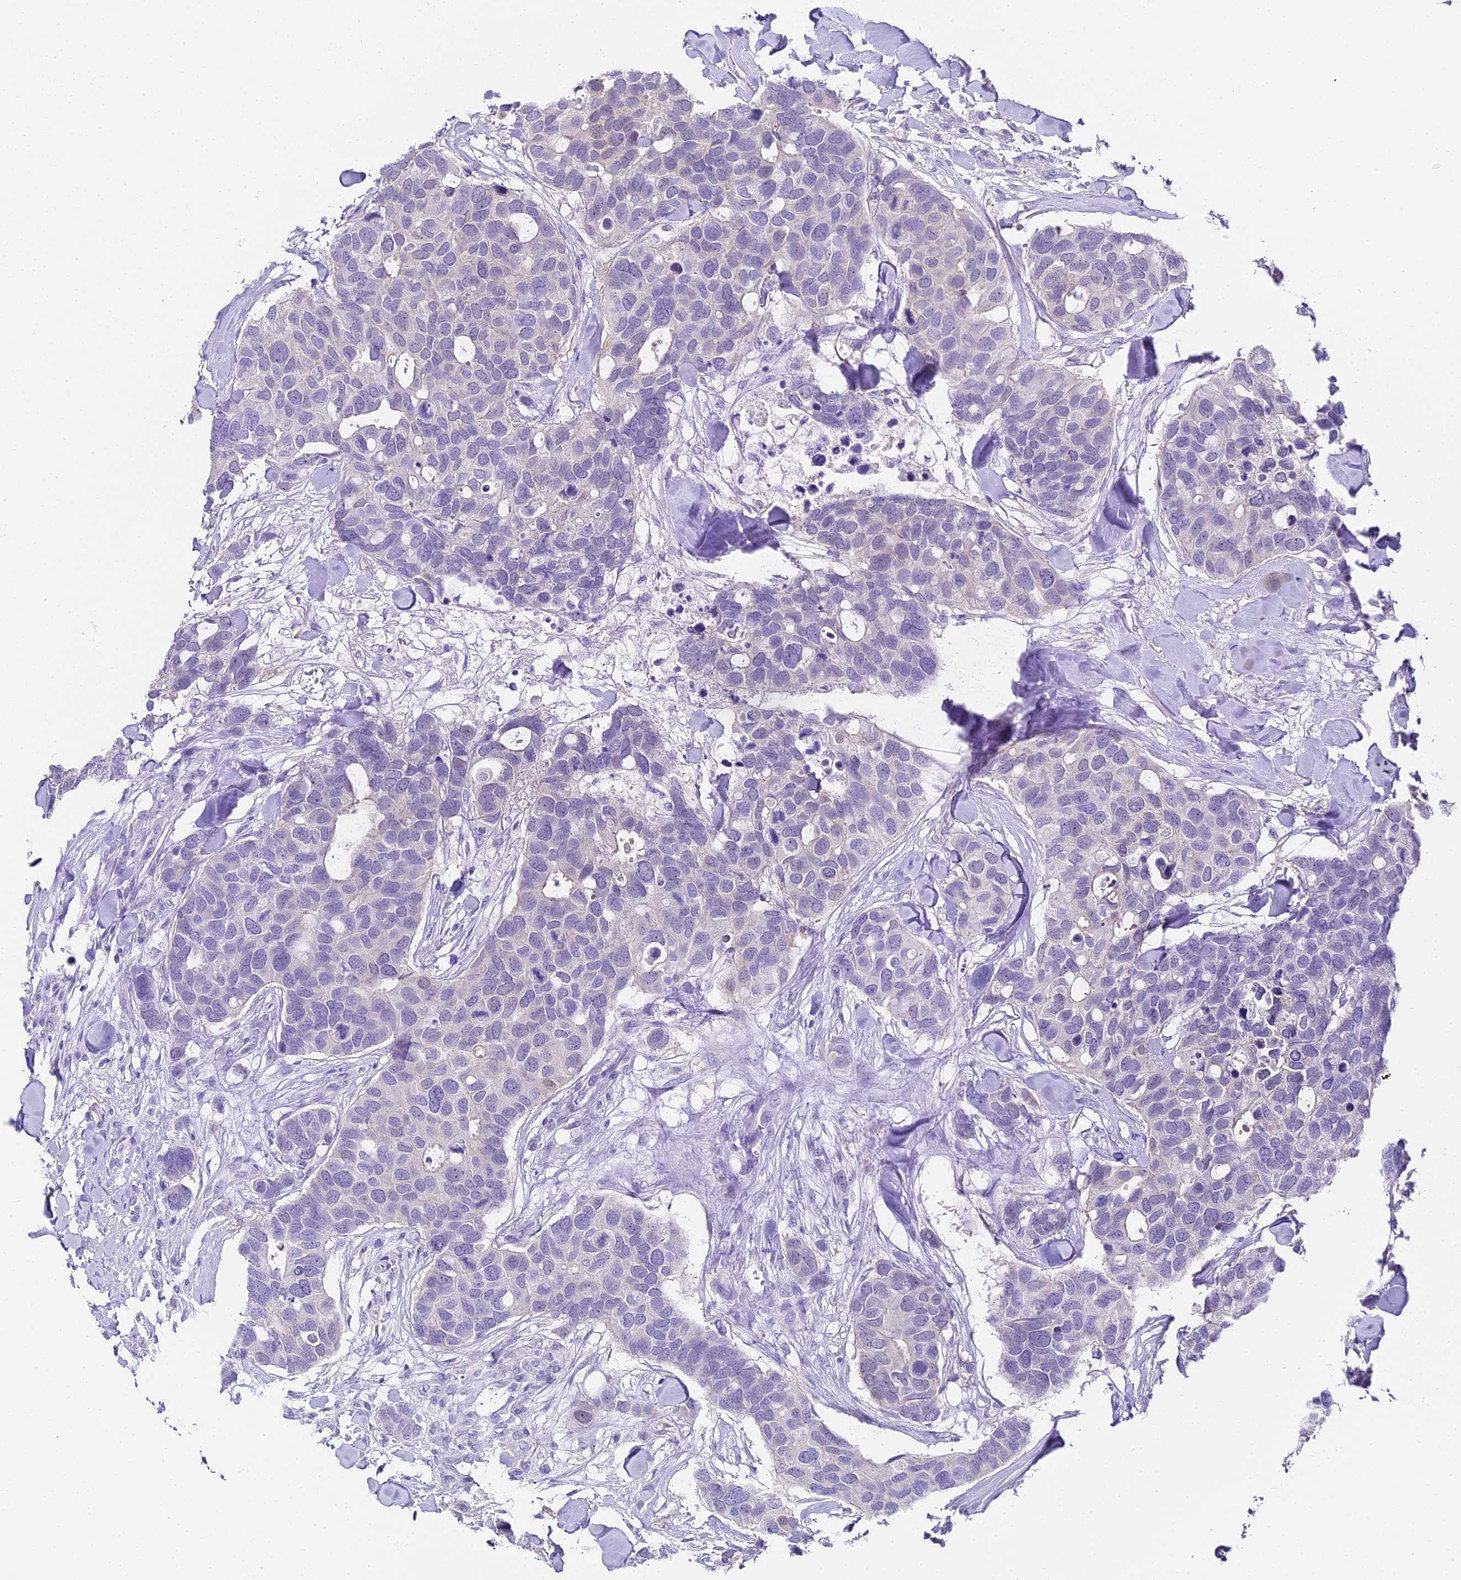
{"staining": {"intensity": "negative", "quantity": "none", "location": "none"}, "tissue": "breast cancer", "cell_type": "Tumor cells", "image_type": "cancer", "snomed": [{"axis": "morphology", "description": "Duct carcinoma"}, {"axis": "topography", "description": "Breast"}], "caption": "A photomicrograph of breast cancer stained for a protein exhibits no brown staining in tumor cells.", "gene": "ABHD14A-ACY1", "patient": {"sex": "female", "age": 83}}